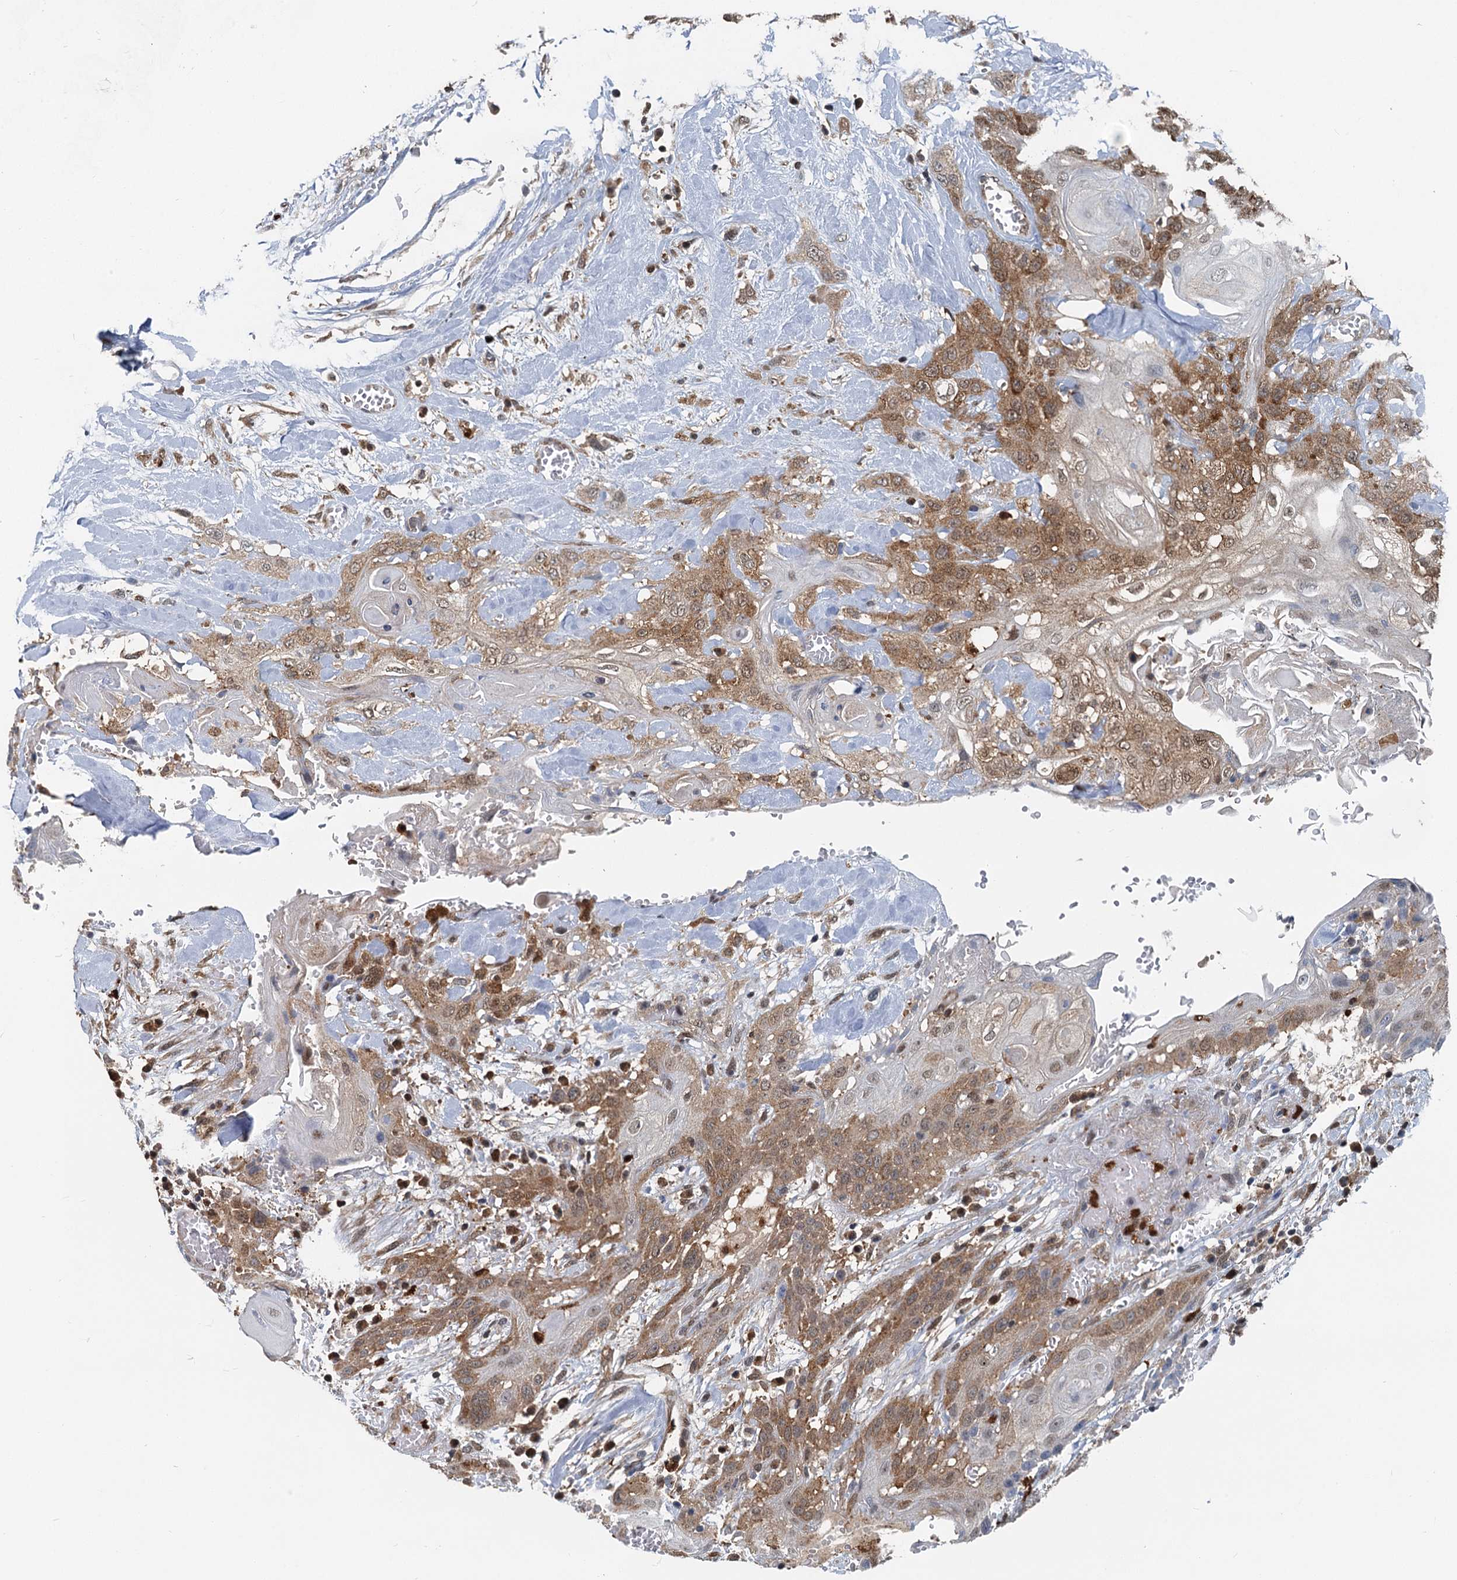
{"staining": {"intensity": "moderate", "quantity": "25%-75%", "location": "cytoplasmic/membranous,nuclear"}, "tissue": "head and neck cancer", "cell_type": "Tumor cells", "image_type": "cancer", "snomed": [{"axis": "morphology", "description": "Squamous cell carcinoma, NOS"}, {"axis": "topography", "description": "Head-Neck"}], "caption": "Squamous cell carcinoma (head and neck) stained with DAB (3,3'-diaminobenzidine) IHC exhibits medium levels of moderate cytoplasmic/membranous and nuclear expression in approximately 25%-75% of tumor cells.", "gene": "GPI", "patient": {"sex": "female", "age": 43}}